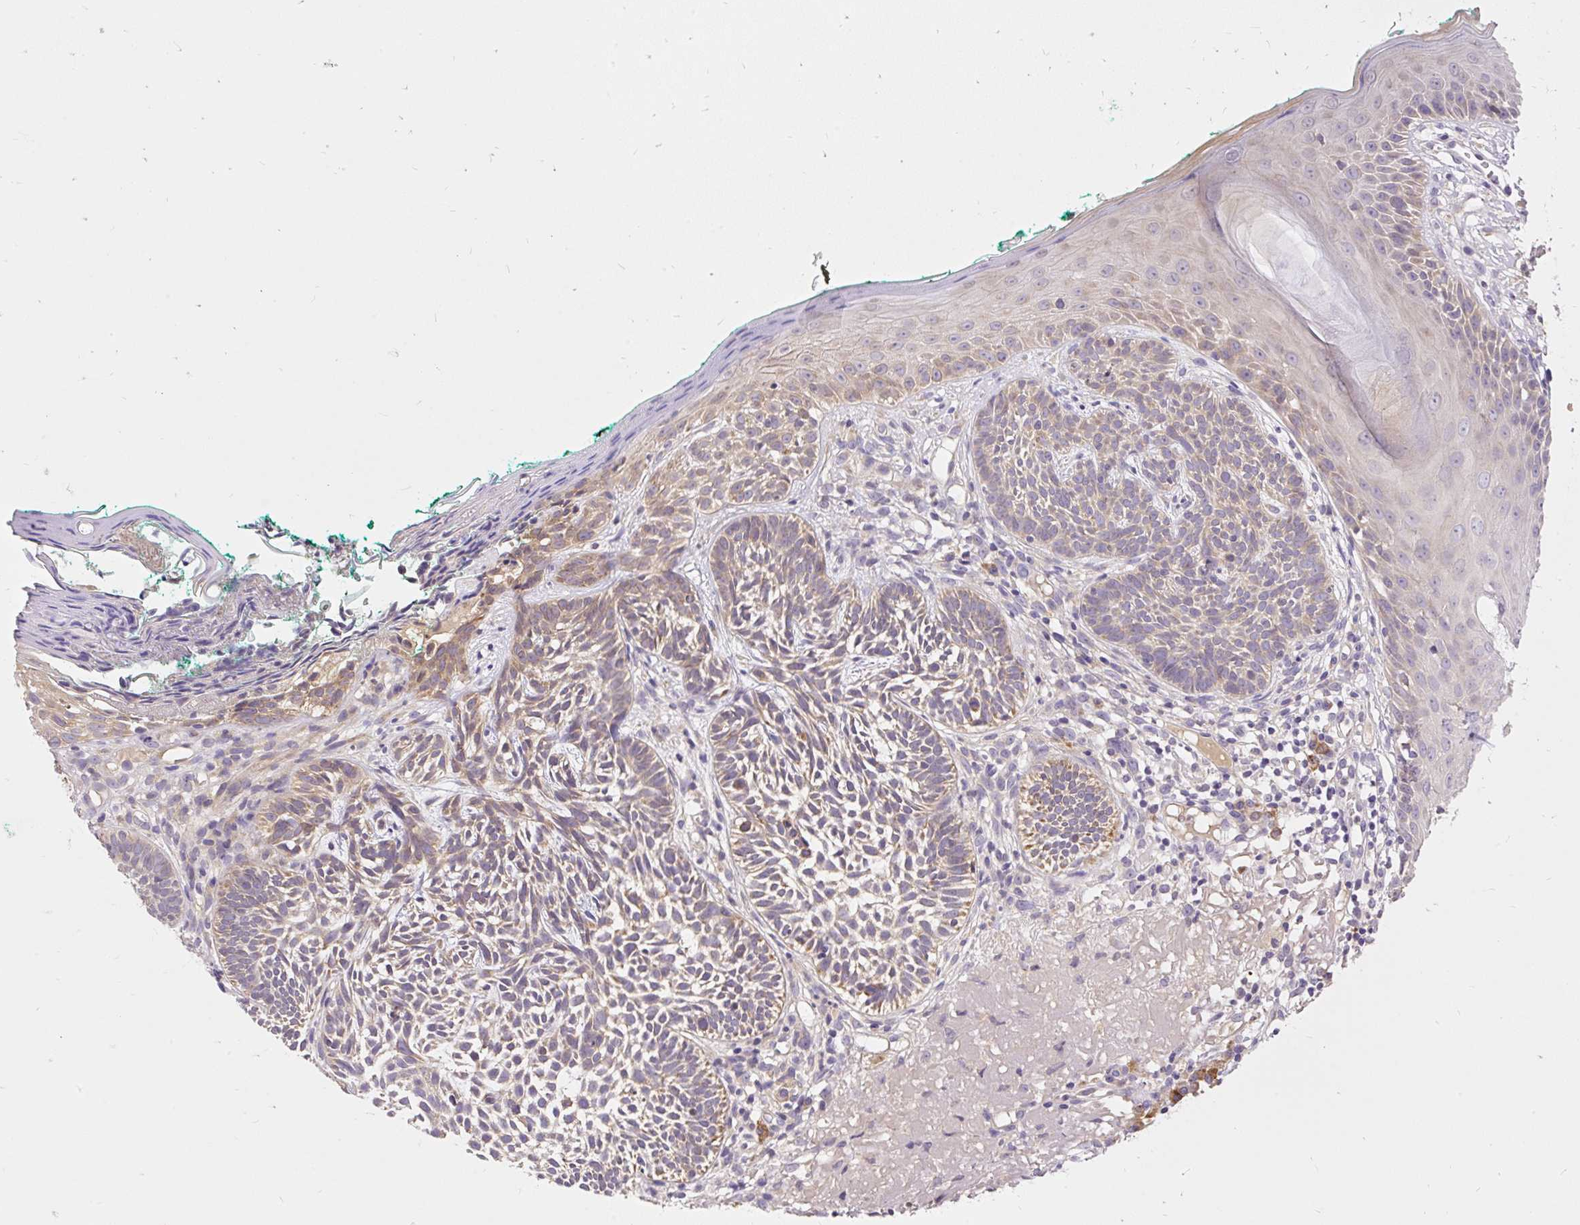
{"staining": {"intensity": "weak", "quantity": "25%-75%", "location": "cytoplasmic/membranous"}, "tissue": "skin cancer", "cell_type": "Tumor cells", "image_type": "cancer", "snomed": [{"axis": "morphology", "description": "Basal cell carcinoma"}, {"axis": "topography", "description": "Skin"}], "caption": "Skin cancer stained with a protein marker shows weak staining in tumor cells.", "gene": "SEC63", "patient": {"sex": "male", "age": 68}}